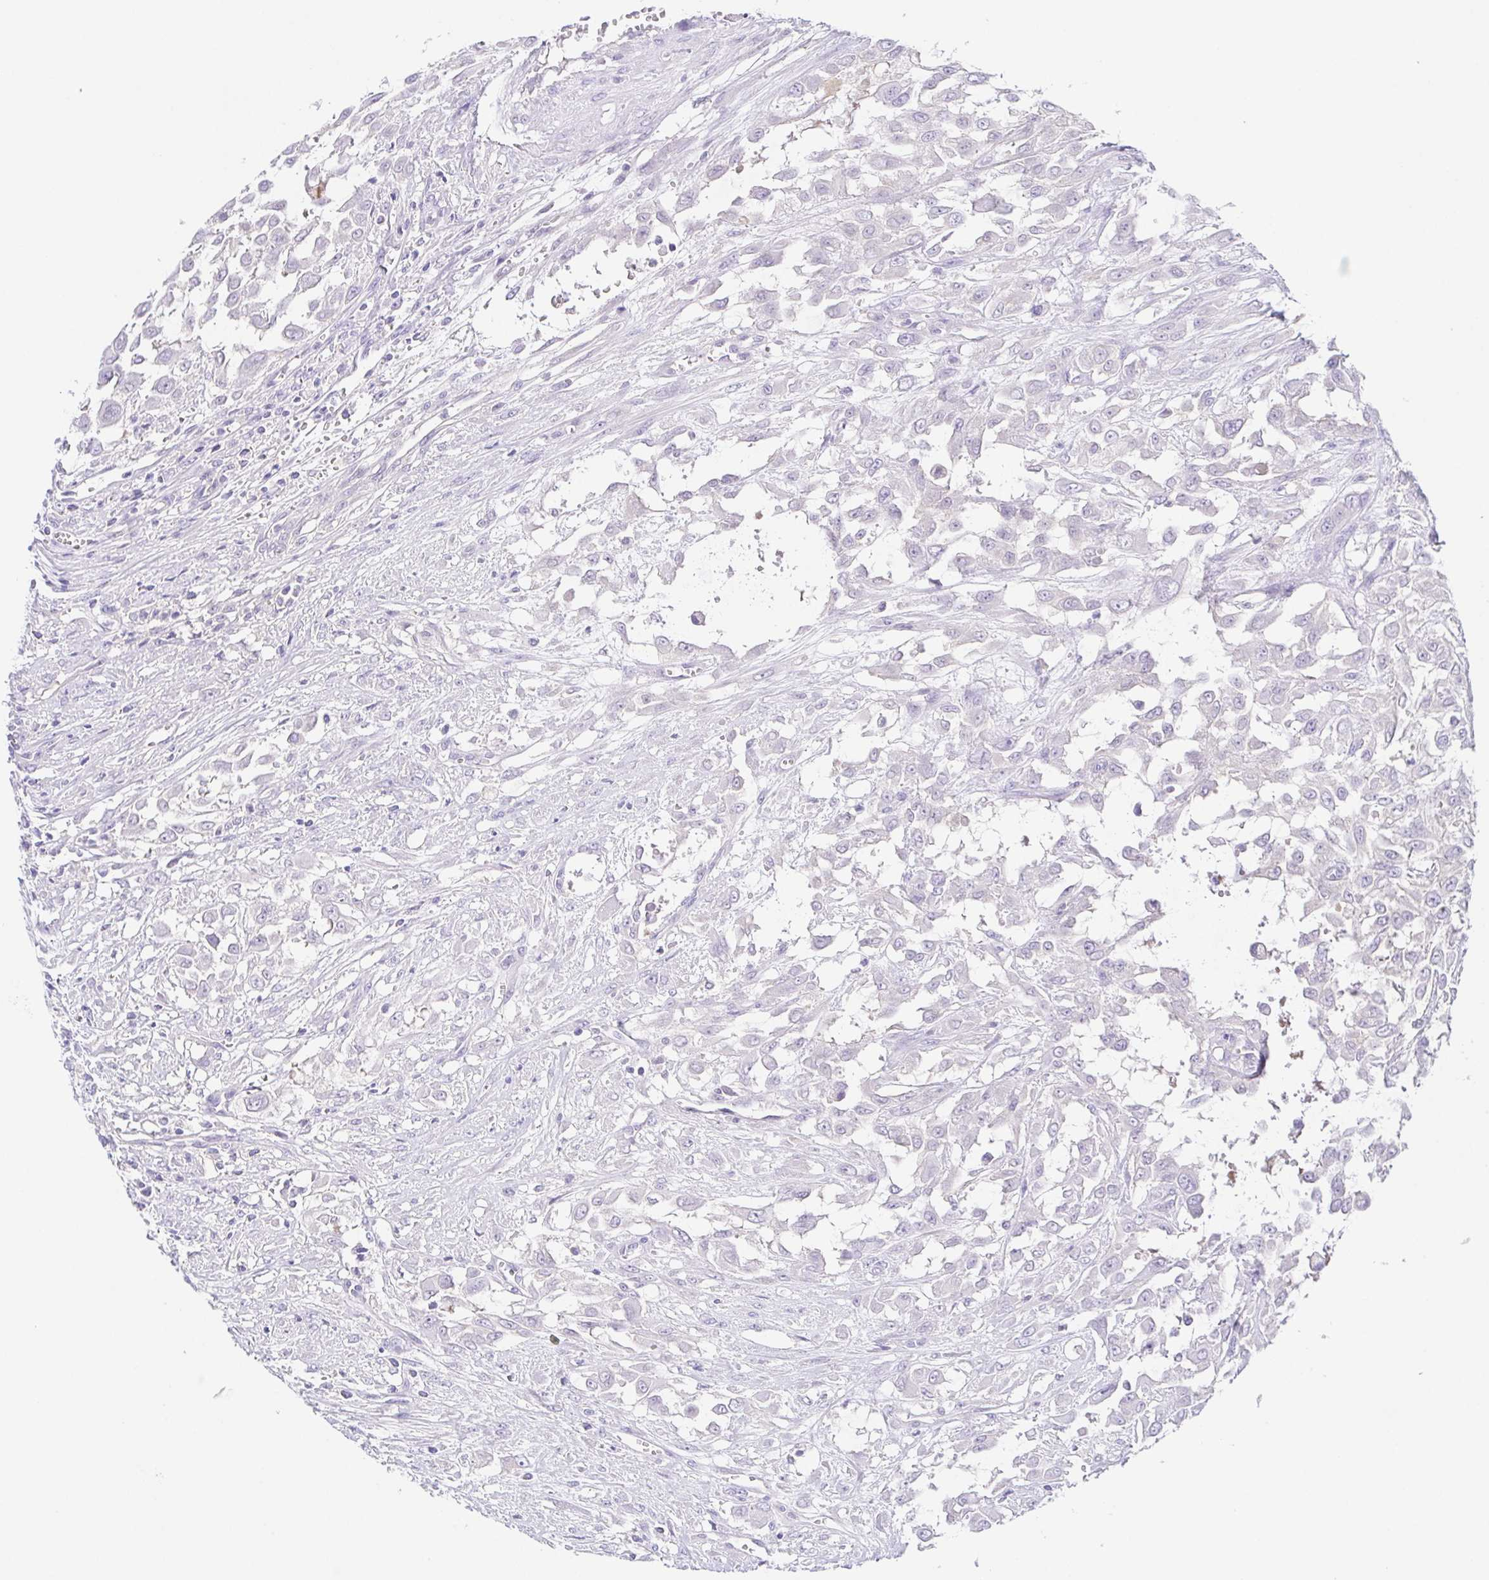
{"staining": {"intensity": "negative", "quantity": "none", "location": "none"}, "tissue": "urothelial cancer", "cell_type": "Tumor cells", "image_type": "cancer", "snomed": [{"axis": "morphology", "description": "Urothelial carcinoma, High grade"}, {"axis": "topography", "description": "Urinary bladder"}], "caption": "Immunohistochemical staining of urothelial carcinoma (high-grade) displays no significant staining in tumor cells.", "gene": "KRTDAP", "patient": {"sex": "male", "age": 57}}